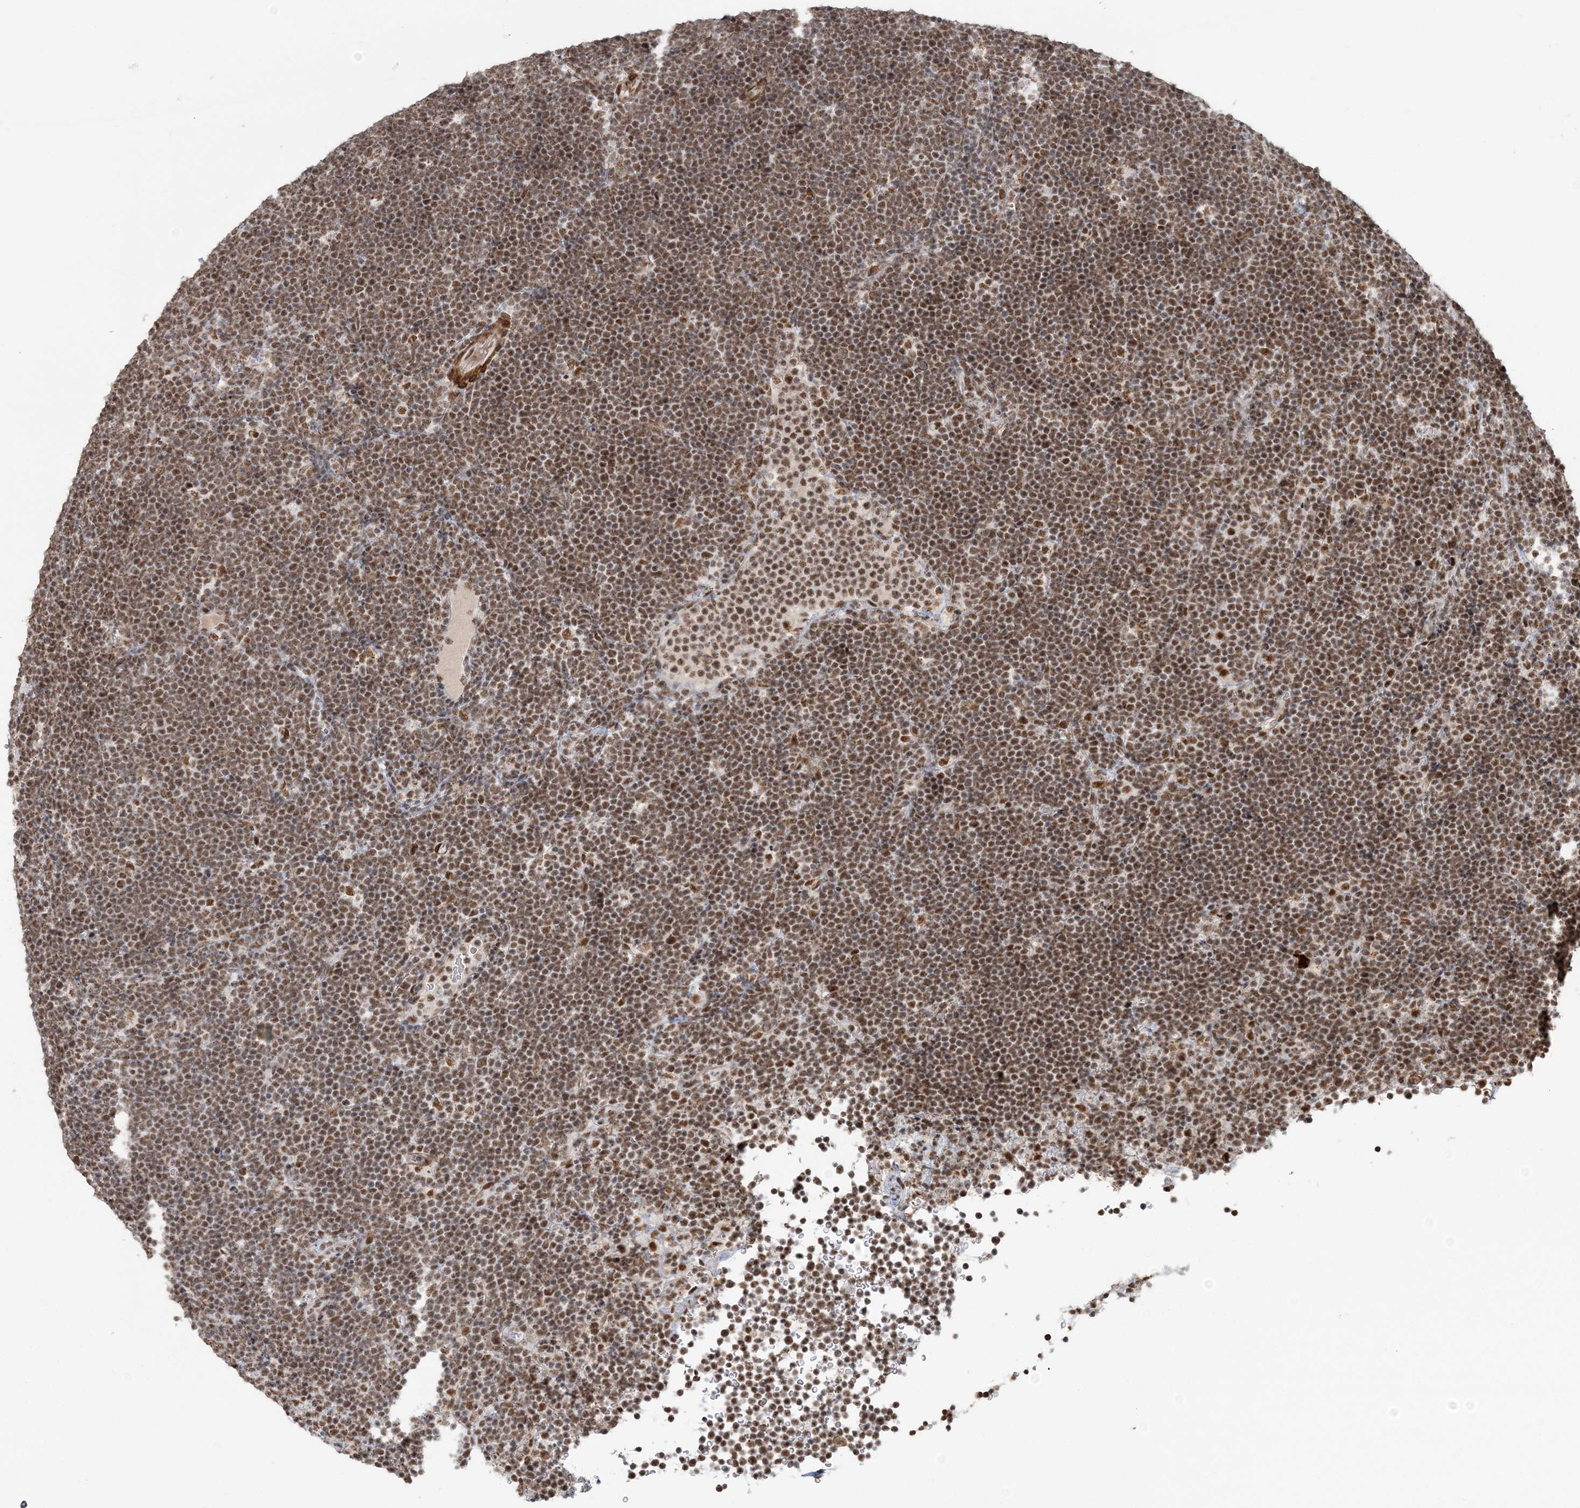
{"staining": {"intensity": "moderate", "quantity": ">75%", "location": "nuclear"}, "tissue": "lymphoma", "cell_type": "Tumor cells", "image_type": "cancer", "snomed": [{"axis": "morphology", "description": "Malignant lymphoma, non-Hodgkin's type, High grade"}, {"axis": "topography", "description": "Lymph node"}], "caption": "Immunohistochemistry (IHC) photomicrograph of neoplastic tissue: lymphoma stained using immunohistochemistry demonstrates medium levels of moderate protein expression localized specifically in the nuclear of tumor cells, appearing as a nuclear brown color.", "gene": "PLRG1", "patient": {"sex": "male", "age": 13}}